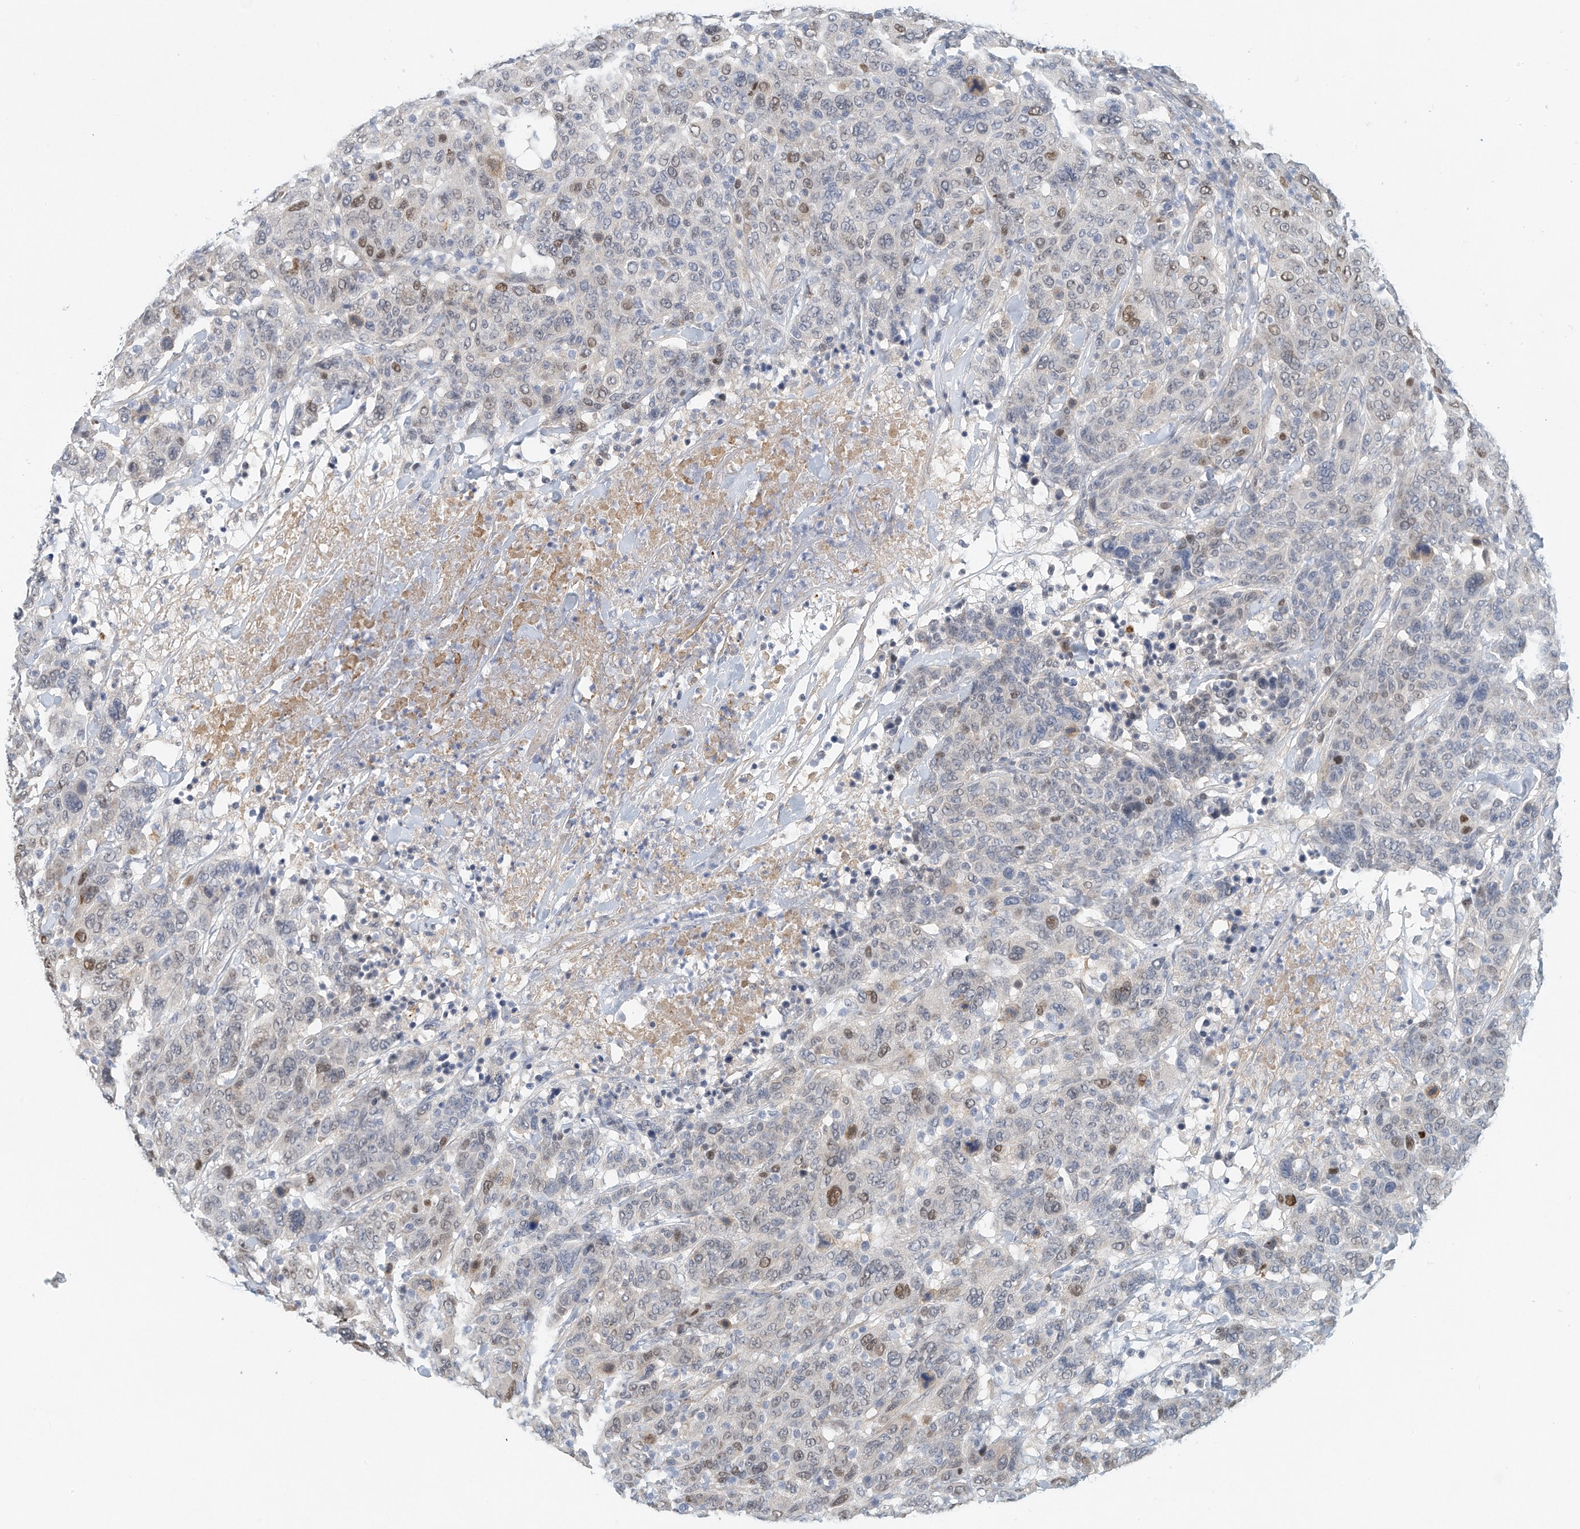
{"staining": {"intensity": "moderate", "quantity": "<25%", "location": "nuclear"}, "tissue": "breast cancer", "cell_type": "Tumor cells", "image_type": "cancer", "snomed": [{"axis": "morphology", "description": "Duct carcinoma"}, {"axis": "topography", "description": "Breast"}], "caption": "Protein analysis of breast cancer tissue shows moderate nuclear staining in approximately <25% of tumor cells.", "gene": "ARHGAP28", "patient": {"sex": "female", "age": 37}}